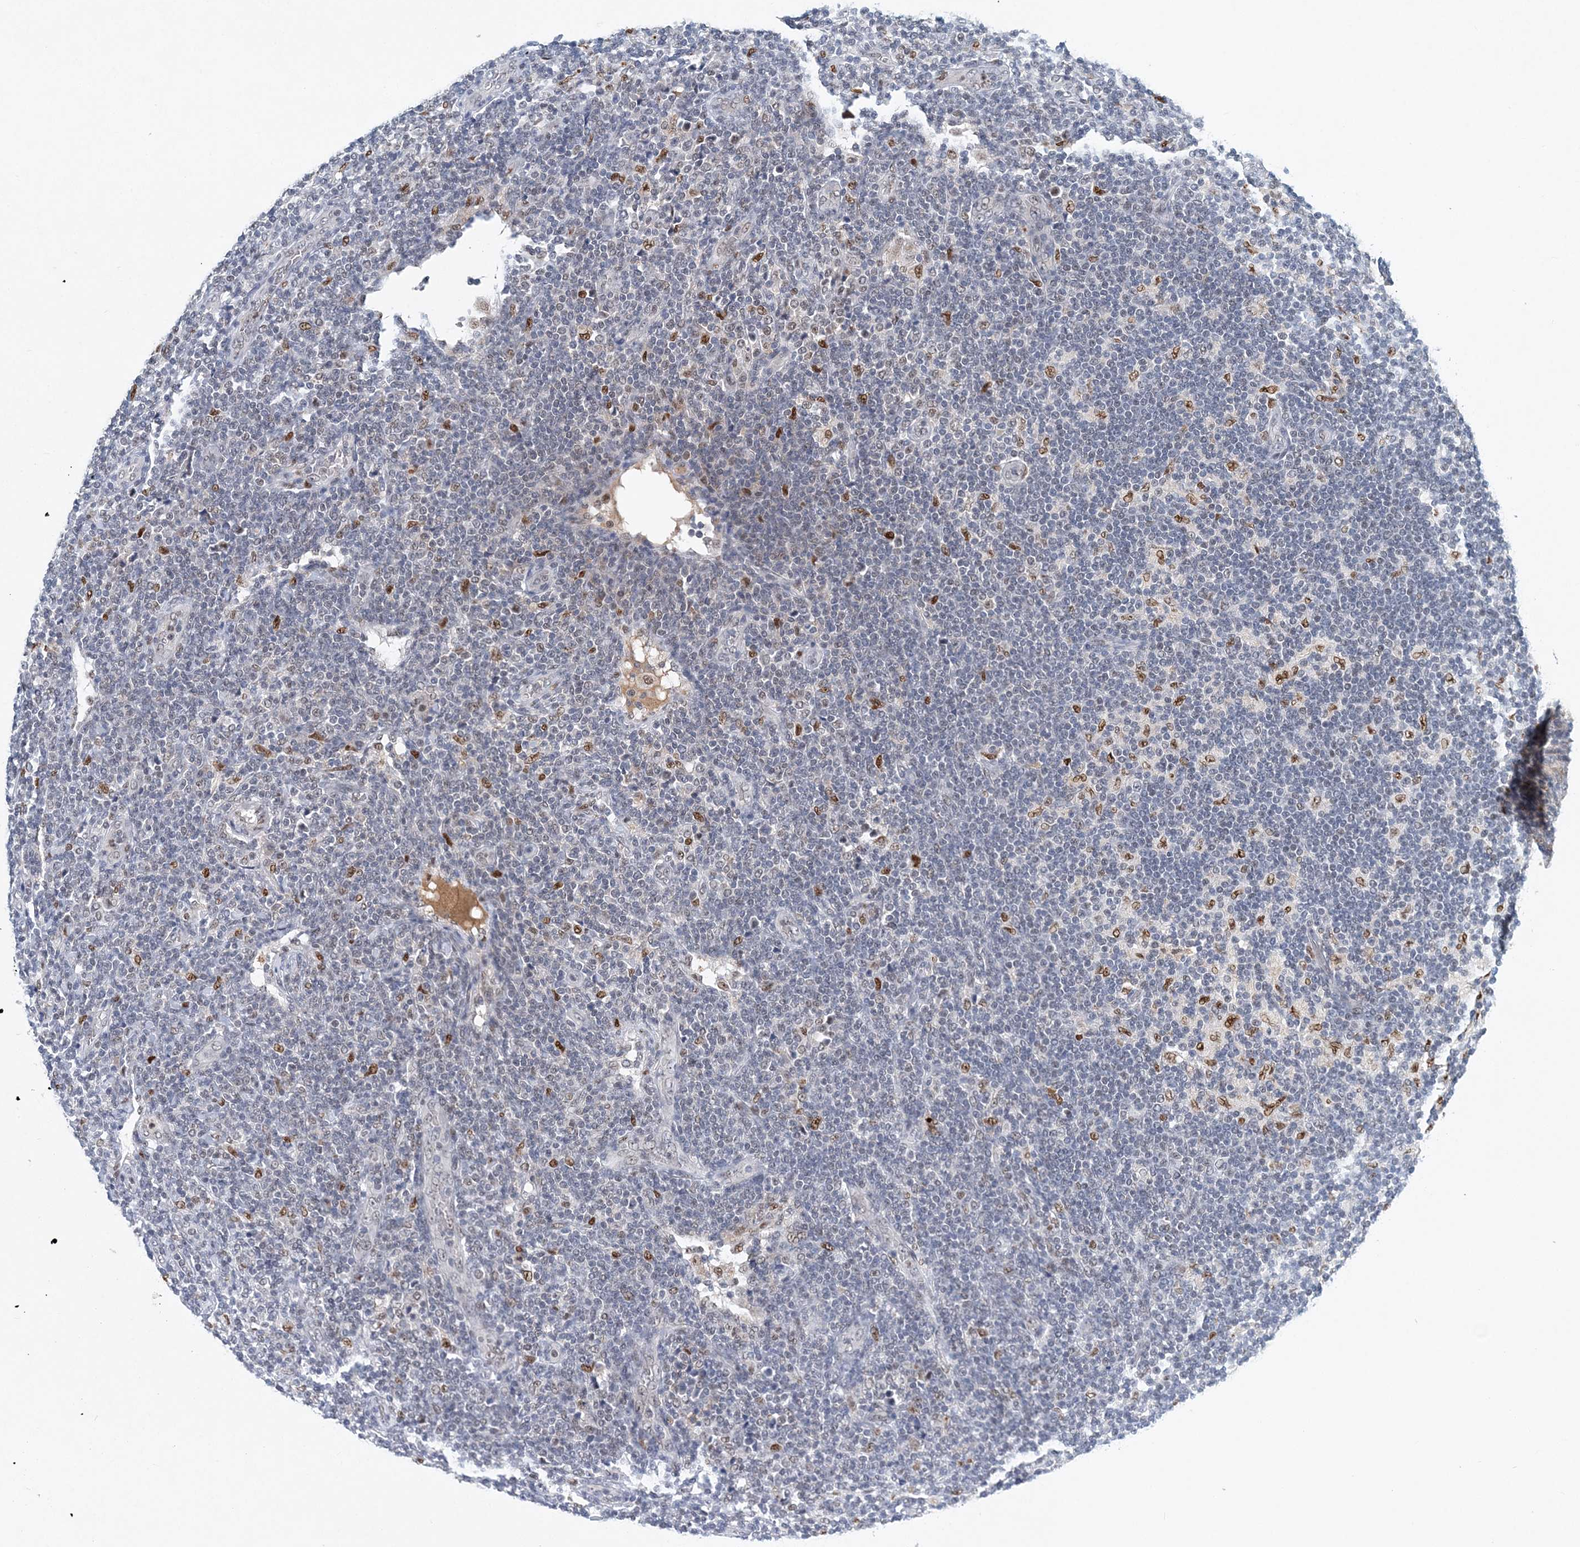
{"staining": {"intensity": "negative", "quantity": "none", "location": "none"}, "tissue": "lymphoma", "cell_type": "Tumor cells", "image_type": "cancer", "snomed": [{"axis": "morphology", "description": "Malignant lymphoma, non-Hodgkin's type, Low grade"}, {"axis": "topography", "description": "Lymph node"}], "caption": "Tumor cells show no significant expression in low-grade malignant lymphoma, non-Hodgkin's type.", "gene": "KPNA4", "patient": {"sex": "male", "age": 66}}